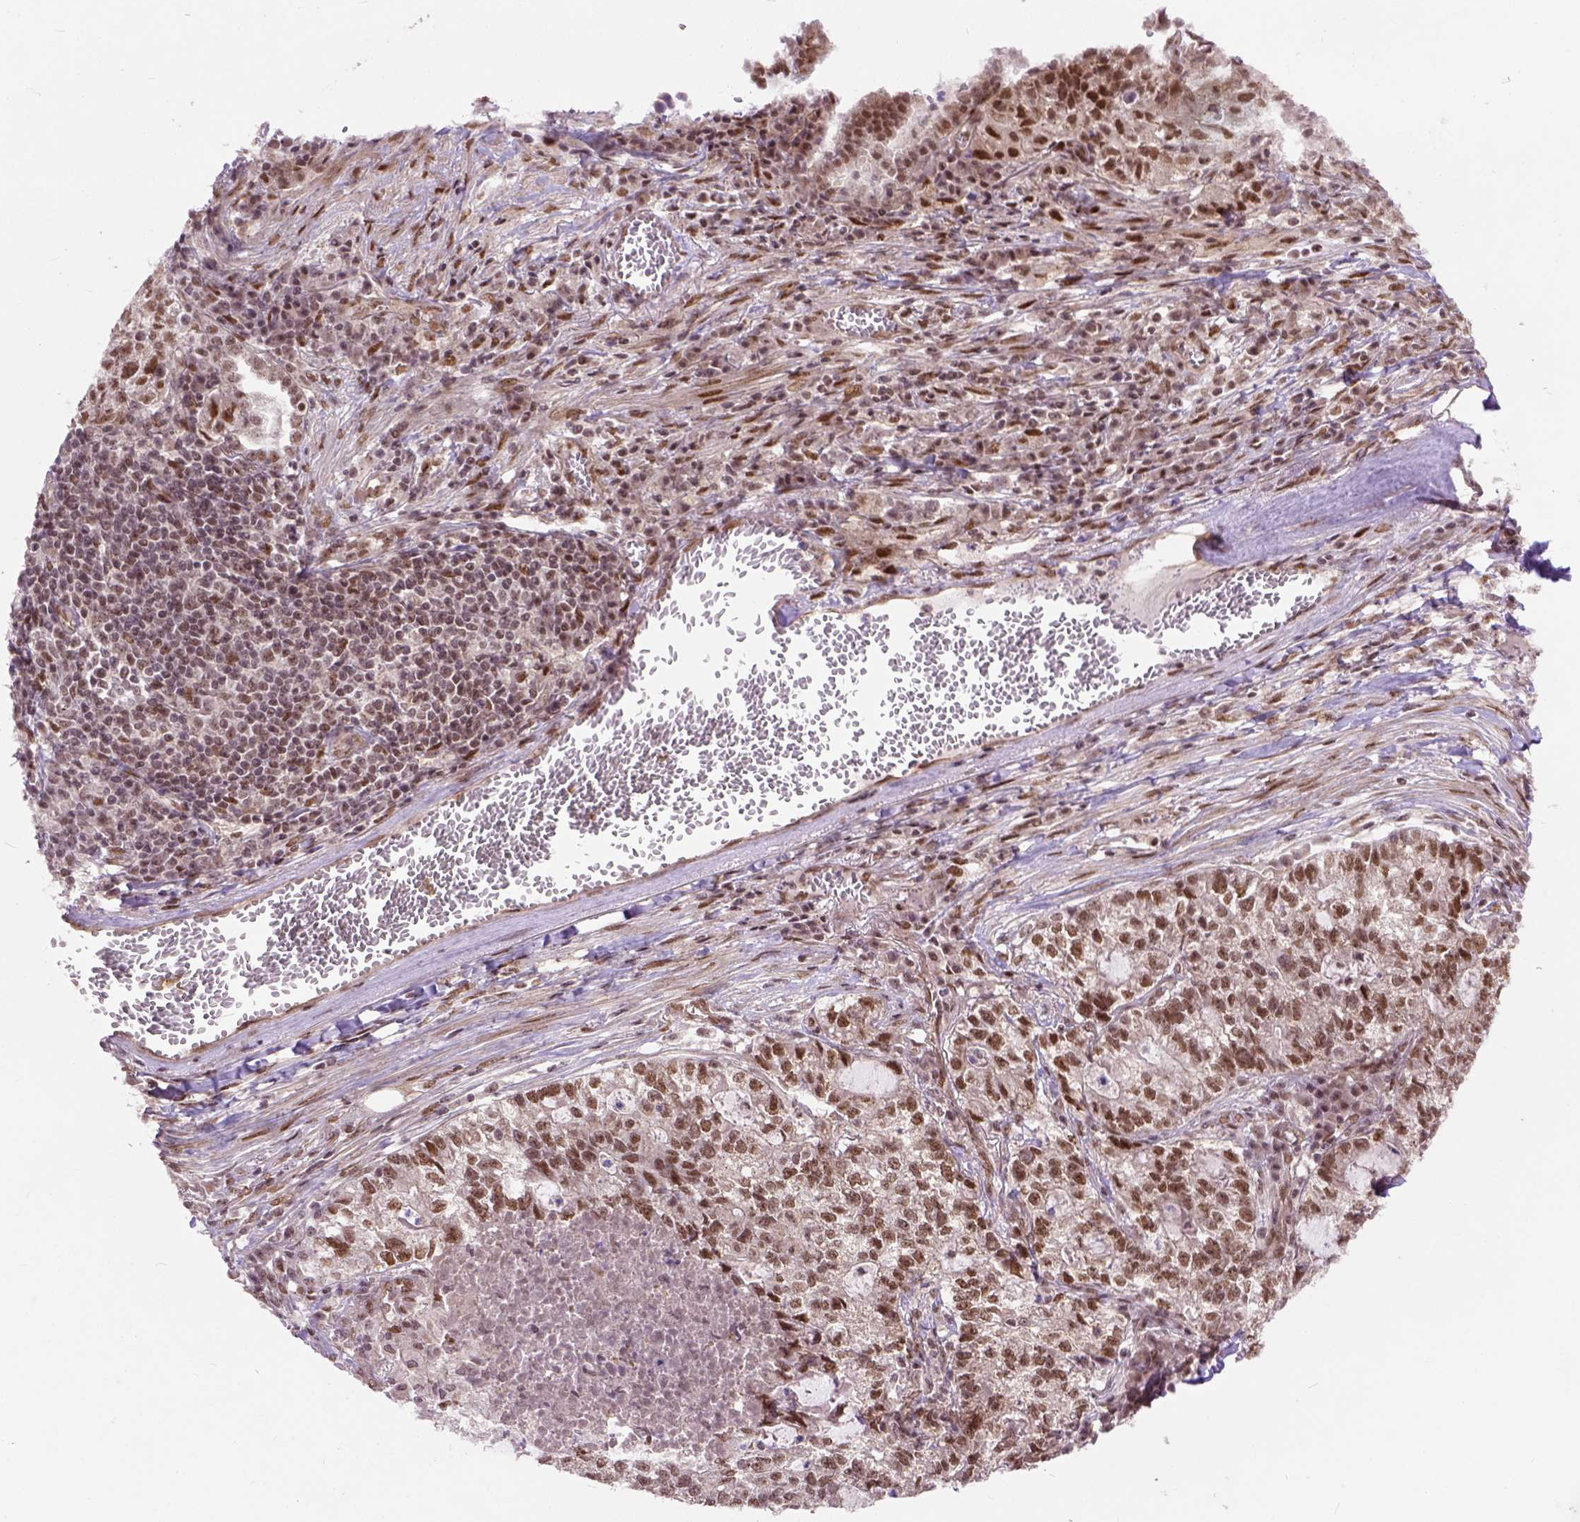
{"staining": {"intensity": "moderate", "quantity": ">75%", "location": "nuclear"}, "tissue": "lung cancer", "cell_type": "Tumor cells", "image_type": "cancer", "snomed": [{"axis": "morphology", "description": "Adenocarcinoma, NOS"}, {"axis": "topography", "description": "Lung"}], "caption": "Tumor cells display moderate nuclear positivity in about >75% of cells in lung cancer (adenocarcinoma).", "gene": "ZNF630", "patient": {"sex": "male", "age": 57}}